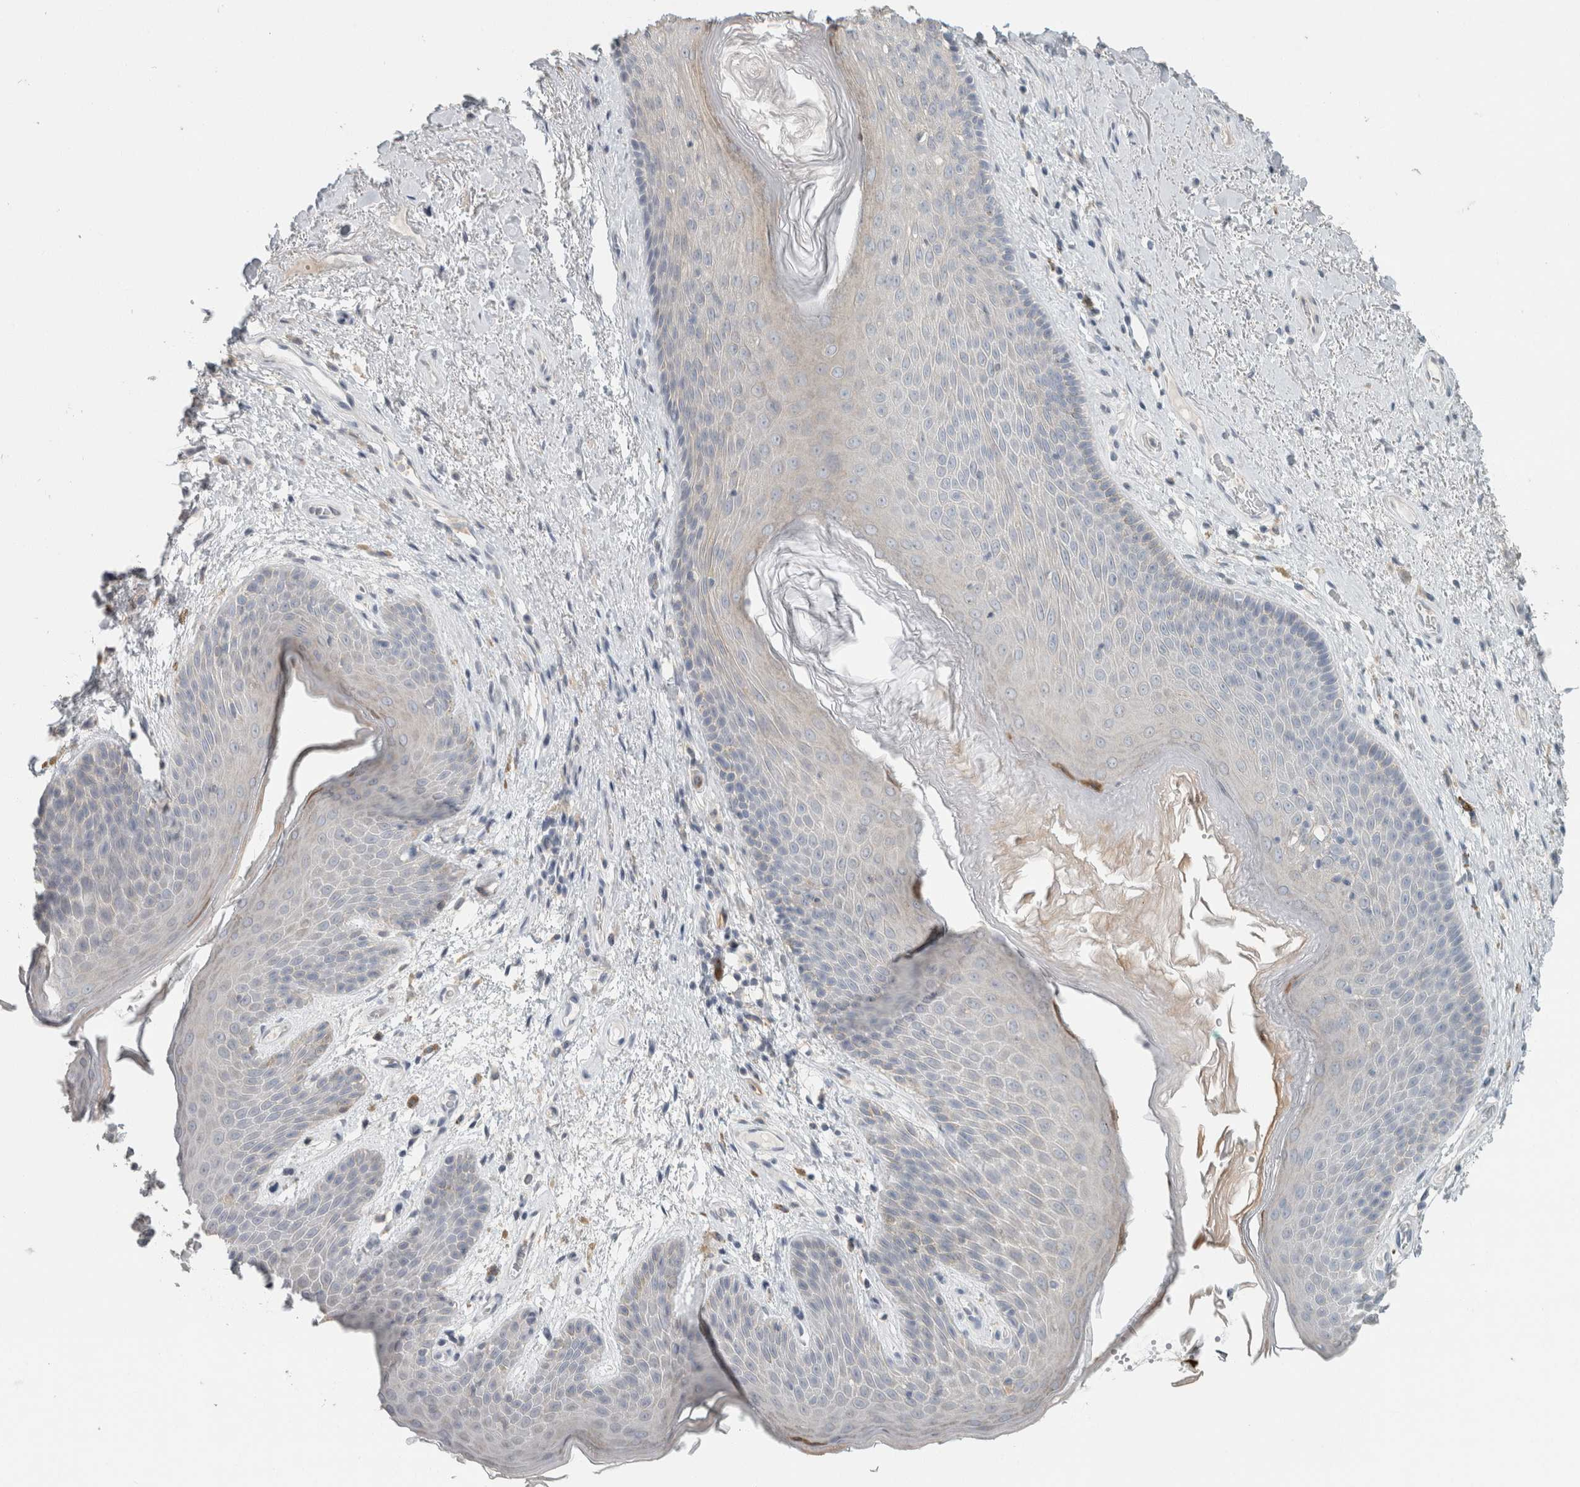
{"staining": {"intensity": "negative", "quantity": "none", "location": "none"}, "tissue": "skin", "cell_type": "Epidermal cells", "image_type": "normal", "snomed": [{"axis": "morphology", "description": "Normal tissue, NOS"}, {"axis": "topography", "description": "Anal"}], "caption": "This is an IHC image of unremarkable human skin. There is no positivity in epidermal cells.", "gene": "SCIN", "patient": {"sex": "male", "age": 74}}